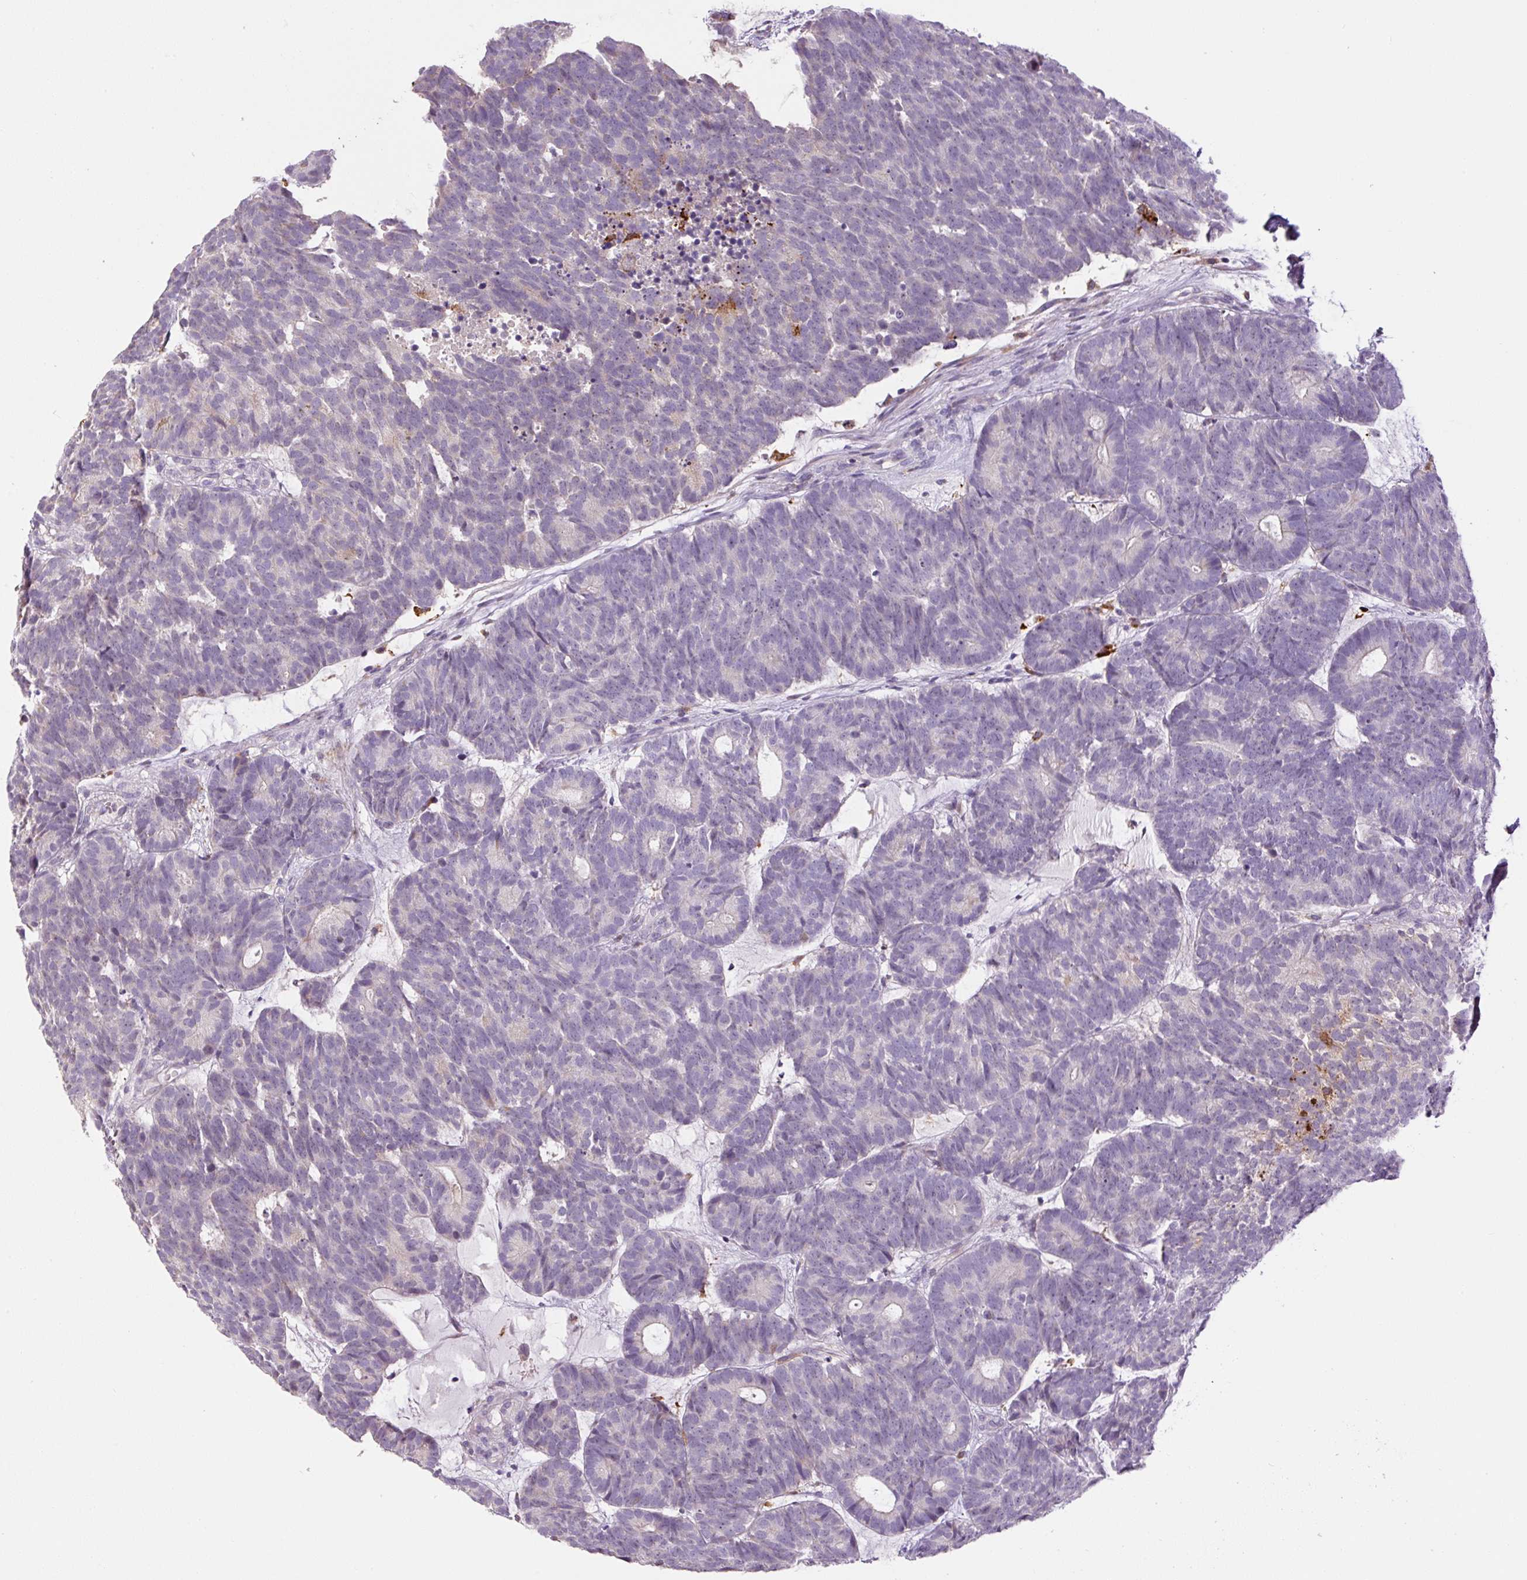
{"staining": {"intensity": "weak", "quantity": "<25%", "location": "cytoplasmic/membranous"}, "tissue": "head and neck cancer", "cell_type": "Tumor cells", "image_type": "cancer", "snomed": [{"axis": "morphology", "description": "Adenocarcinoma, NOS"}, {"axis": "topography", "description": "Head-Neck"}], "caption": "The immunohistochemistry (IHC) image has no significant positivity in tumor cells of head and neck cancer (adenocarcinoma) tissue.", "gene": "FUT10", "patient": {"sex": "female", "age": 81}}